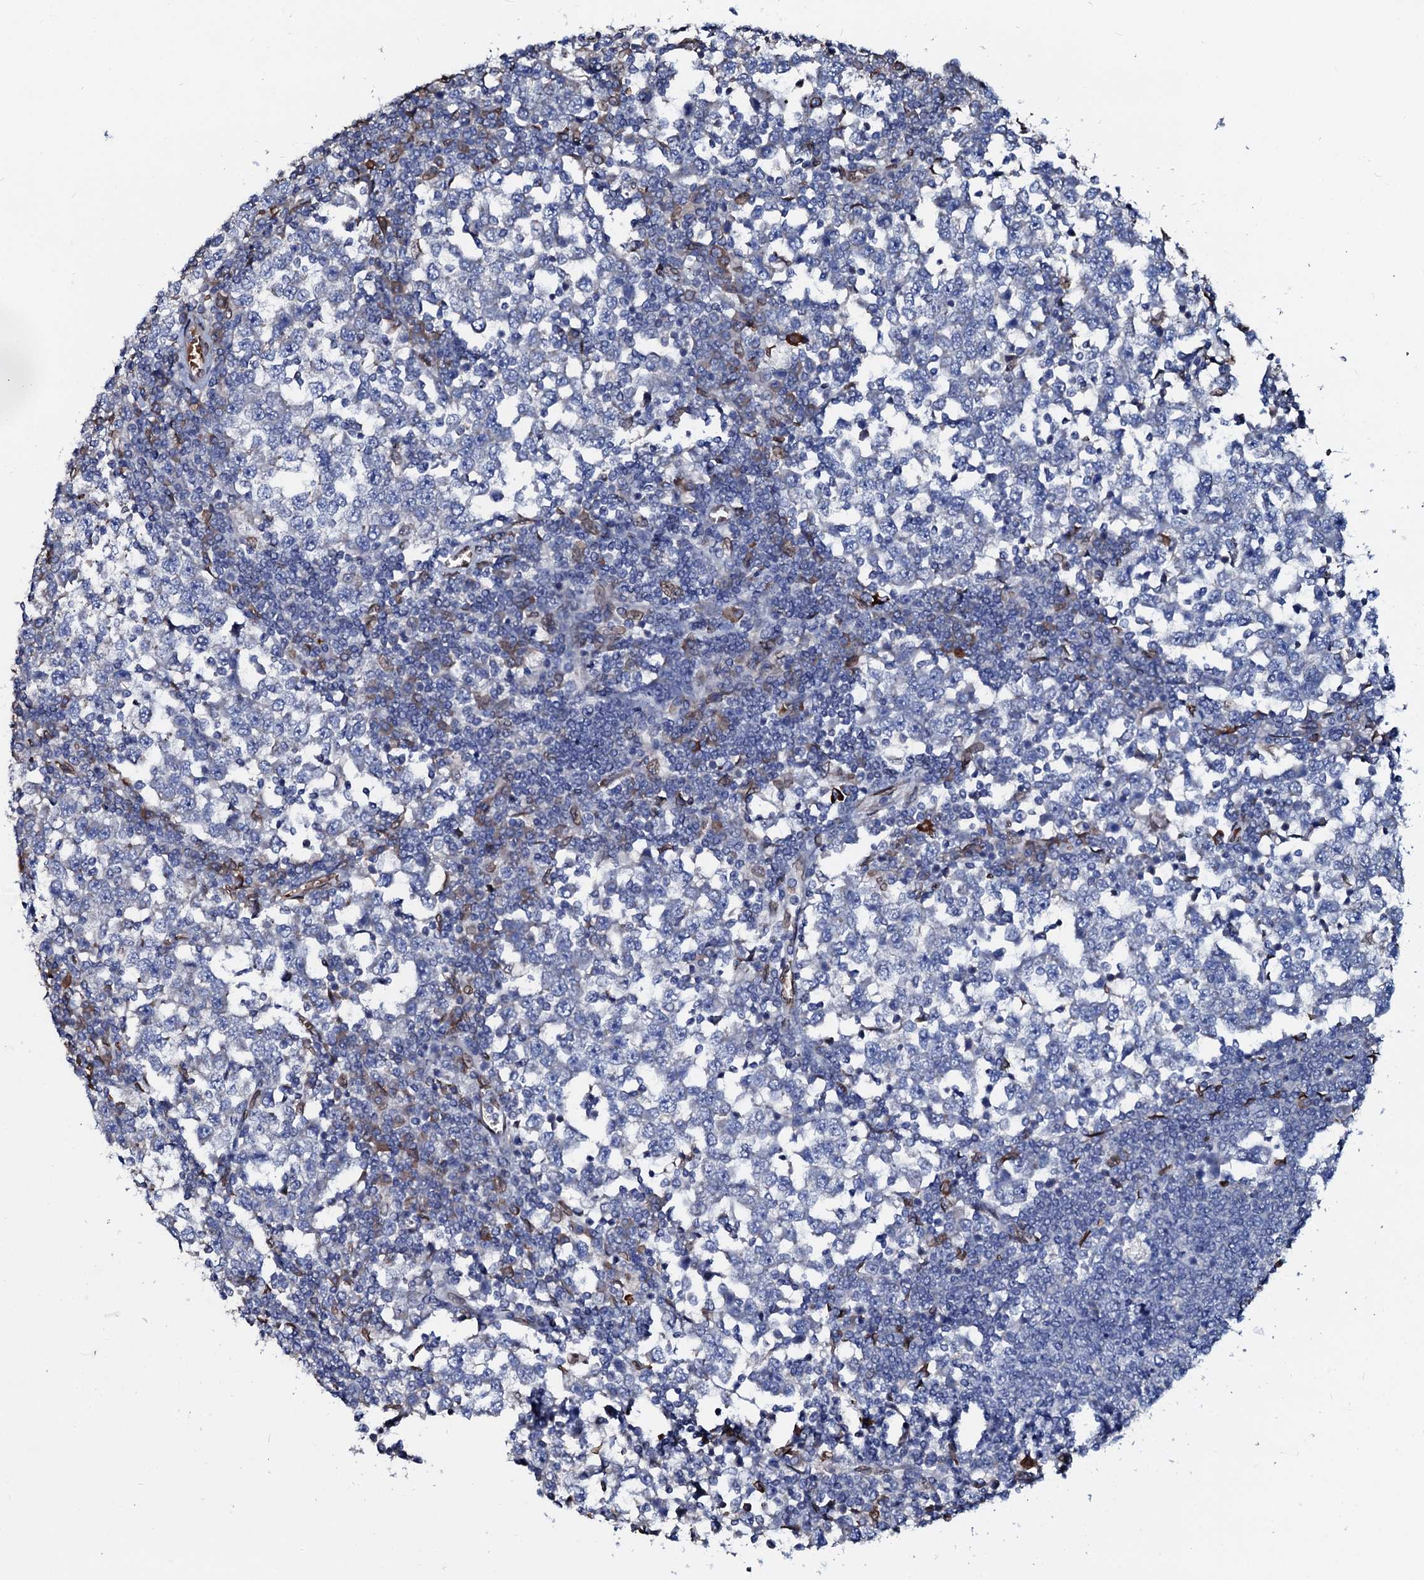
{"staining": {"intensity": "negative", "quantity": "none", "location": "none"}, "tissue": "testis cancer", "cell_type": "Tumor cells", "image_type": "cancer", "snomed": [{"axis": "morphology", "description": "Seminoma, NOS"}, {"axis": "topography", "description": "Testis"}], "caption": "The photomicrograph demonstrates no significant expression in tumor cells of testis cancer. (Brightfield microscopy of DAB immunohistochemistry (IHC) at high magnification).", "gene": "NRP2", "patient": {"sex": "male", "age": 65}}